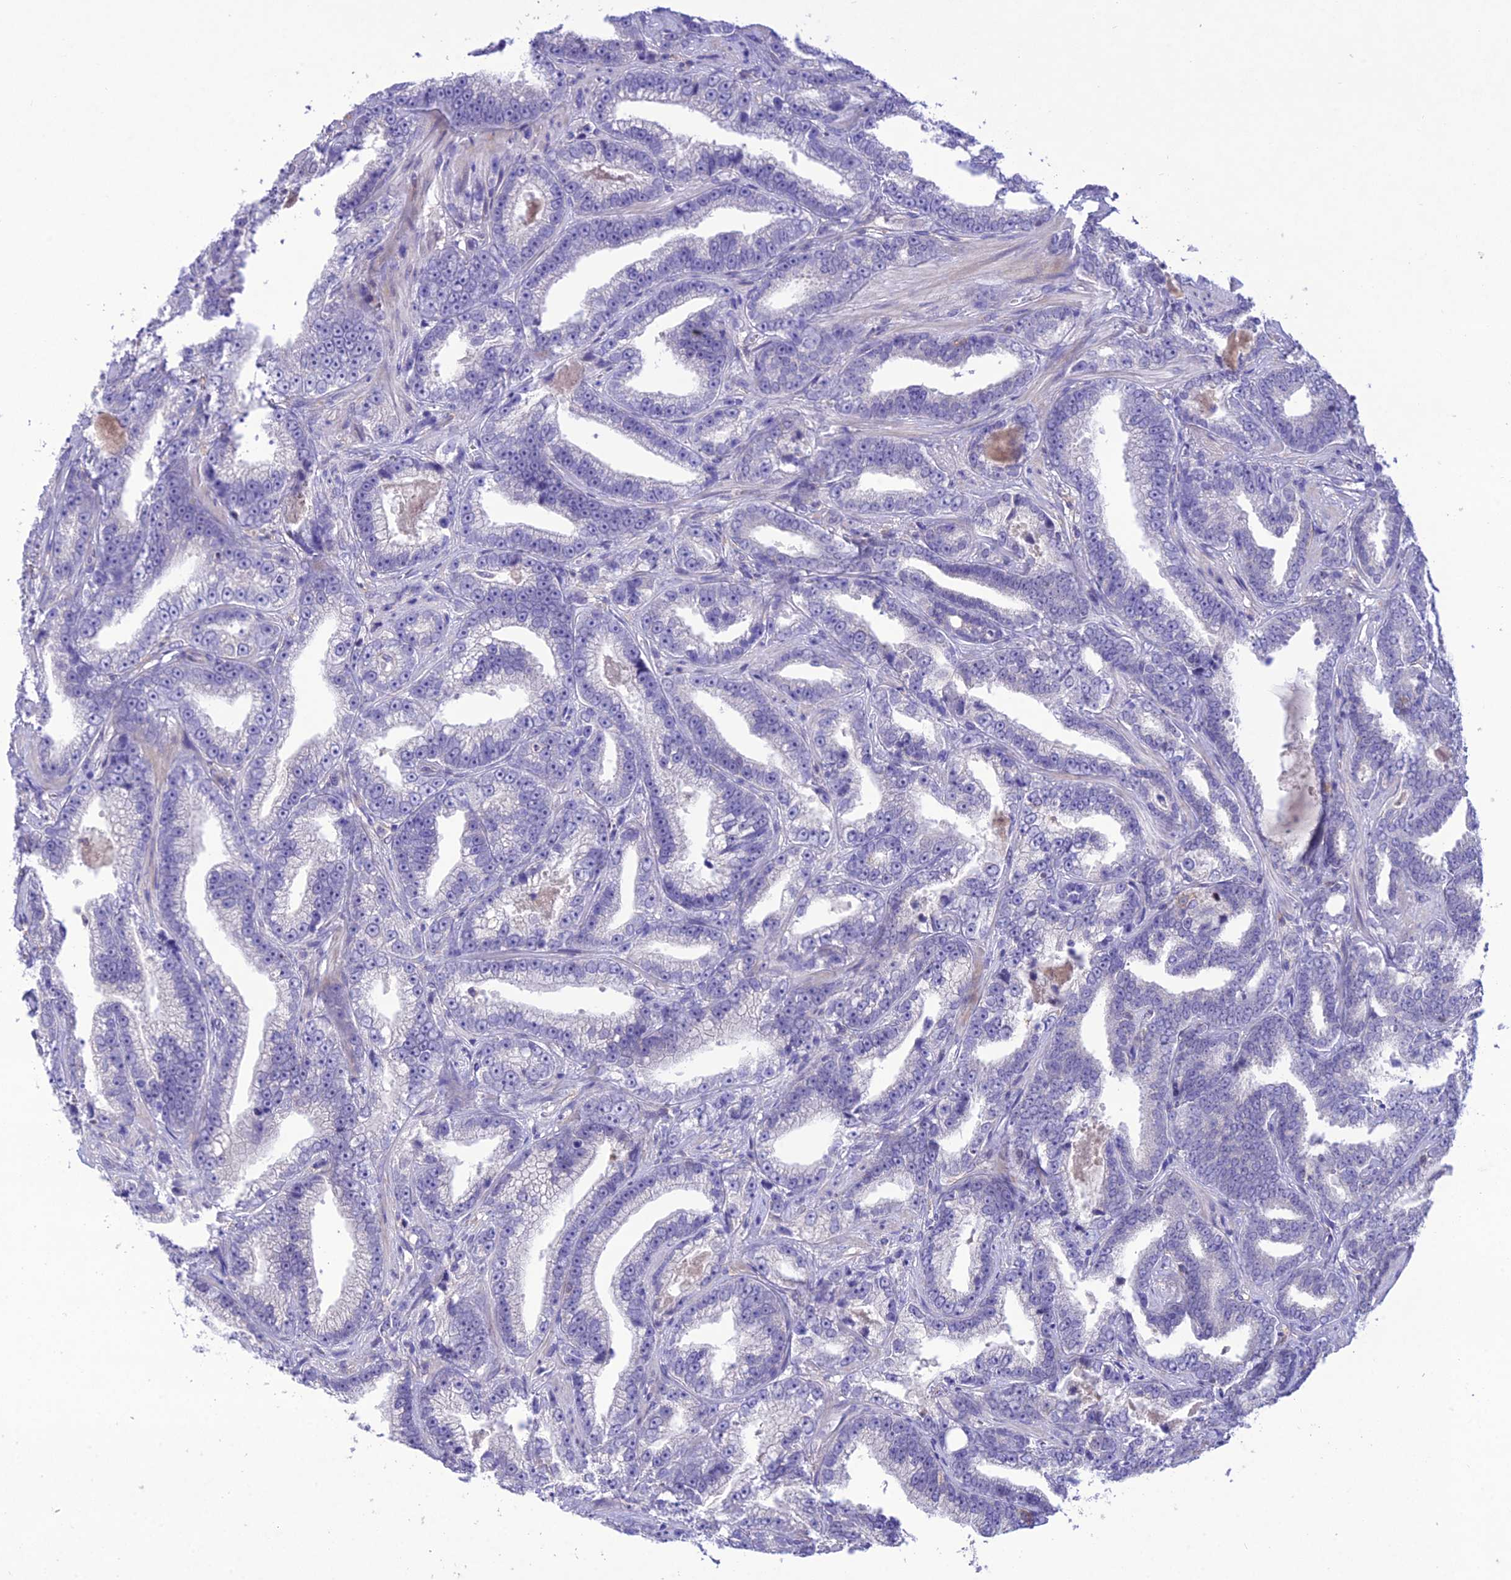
{"staining": {"intensity": "negative", "quantity": "none", "location": "none"}, "tissue": "prostate cancer", "cell_type": "Tumor cells", "image_type": "cancer", "snomed": [{"axis": "morphology", "description": "Adenocarcinoma, High grade"}, {"axis": "topography", "description": "Prostate and seminal vesicle, NOS"}], "caption": "IHC of prostate cancer reveals no staining in tumor cells. The staining was performed using DAB to visualize the protein expression in brown, while the nuclei were stained in blue with hematoxylin (Magnification: 20x).", "gene": "SNX24", "patient": {"sex": "male", "age": 67}}